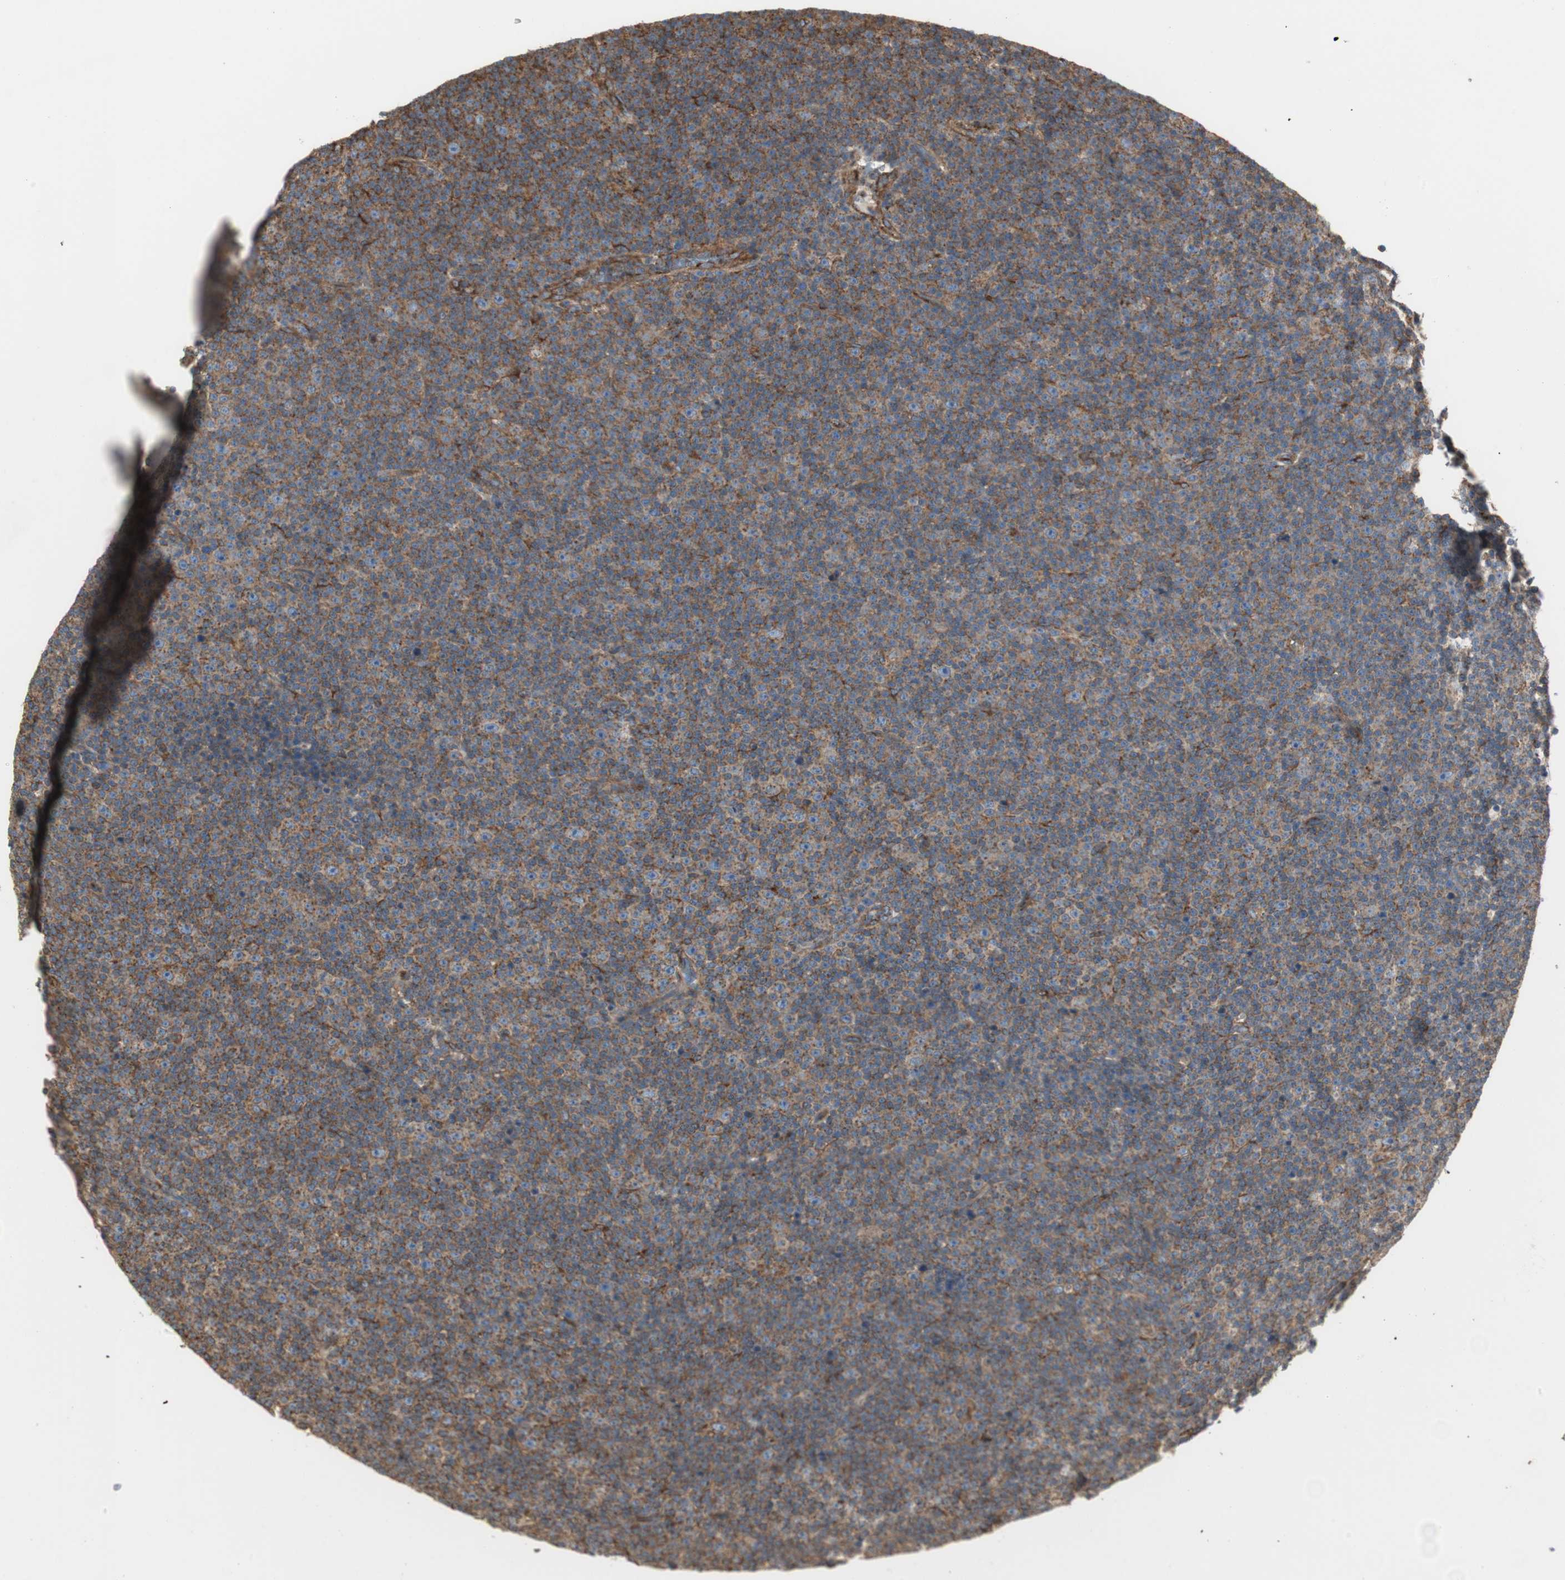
{"staining": {"intensity": "strong", "quantity": ">75%", "location": "cytoplasmic/membranous"}, "tissue": "lymphoma", "cell_type": "Tumor cells", "image_type": "cancer", "snomed": [{"axis": "morphology", "description": "Malignant lymphoma, non-Hodgkin's type, Low grade"}, {"axis": "topography", "description": "Lymph node"}], "caption": "Lymphoma was stained to show a protein in brown. There is high levels of strong cytoplasmic/membranous expression in approximately >75% of tumor cells.", "gene": "H6PD", "patient": {"sex": "female", "age": 67}}